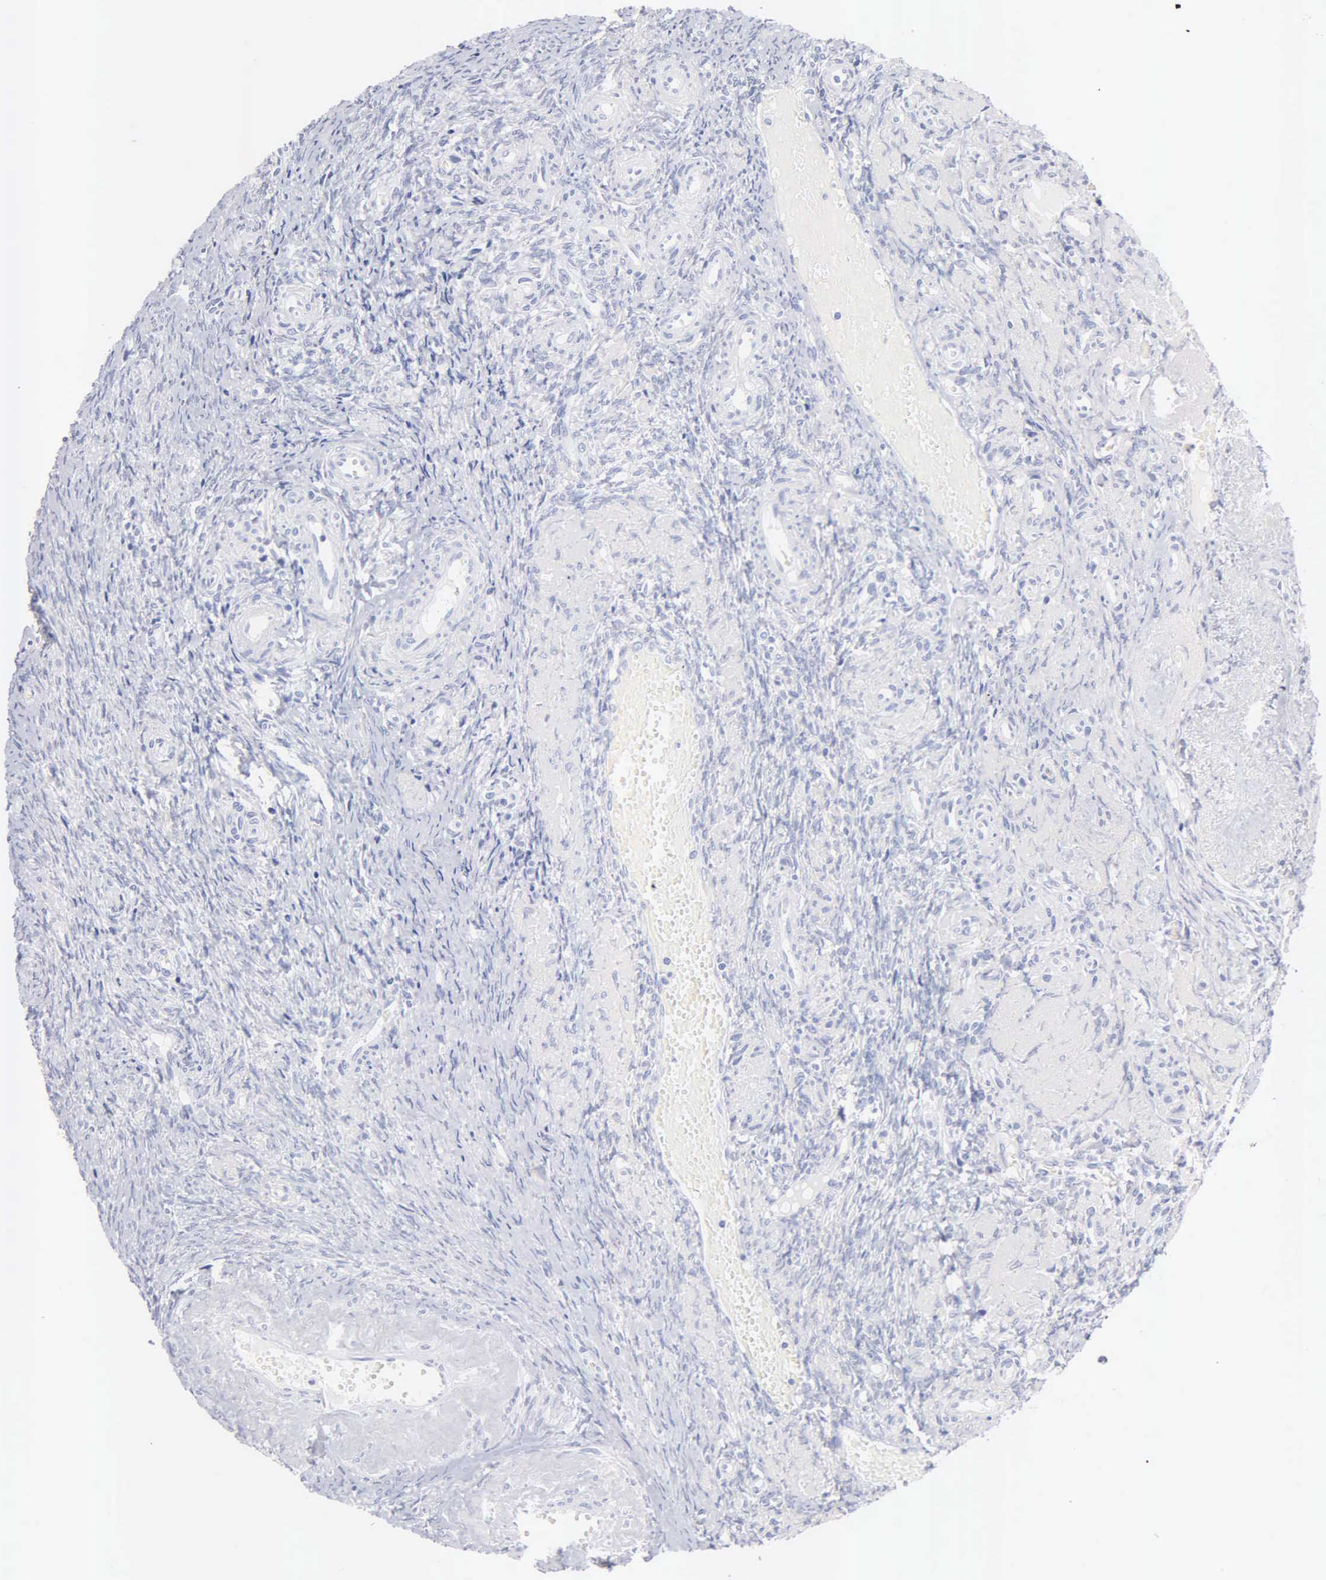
{"staining": {"intensity": "negative", "quantity": "none", "location": "none"}, "tissue": "ovary", "cell_type": "Follicle cells", "image_type": "normal", "snomed": [{"axis": "morphology", "description": "Normal tissue, NOS"}, {"axis": "topography", "description": "Ovary"}], "caption": "Immunohistochemistry of normal human ovary reveals no positivity in follicle cells. (Immunohistochemistry (ihc), brightfield microscopy, high magnification).", "gene": "ASPHD2", "patient": {"sex": "female", "age": 63}}